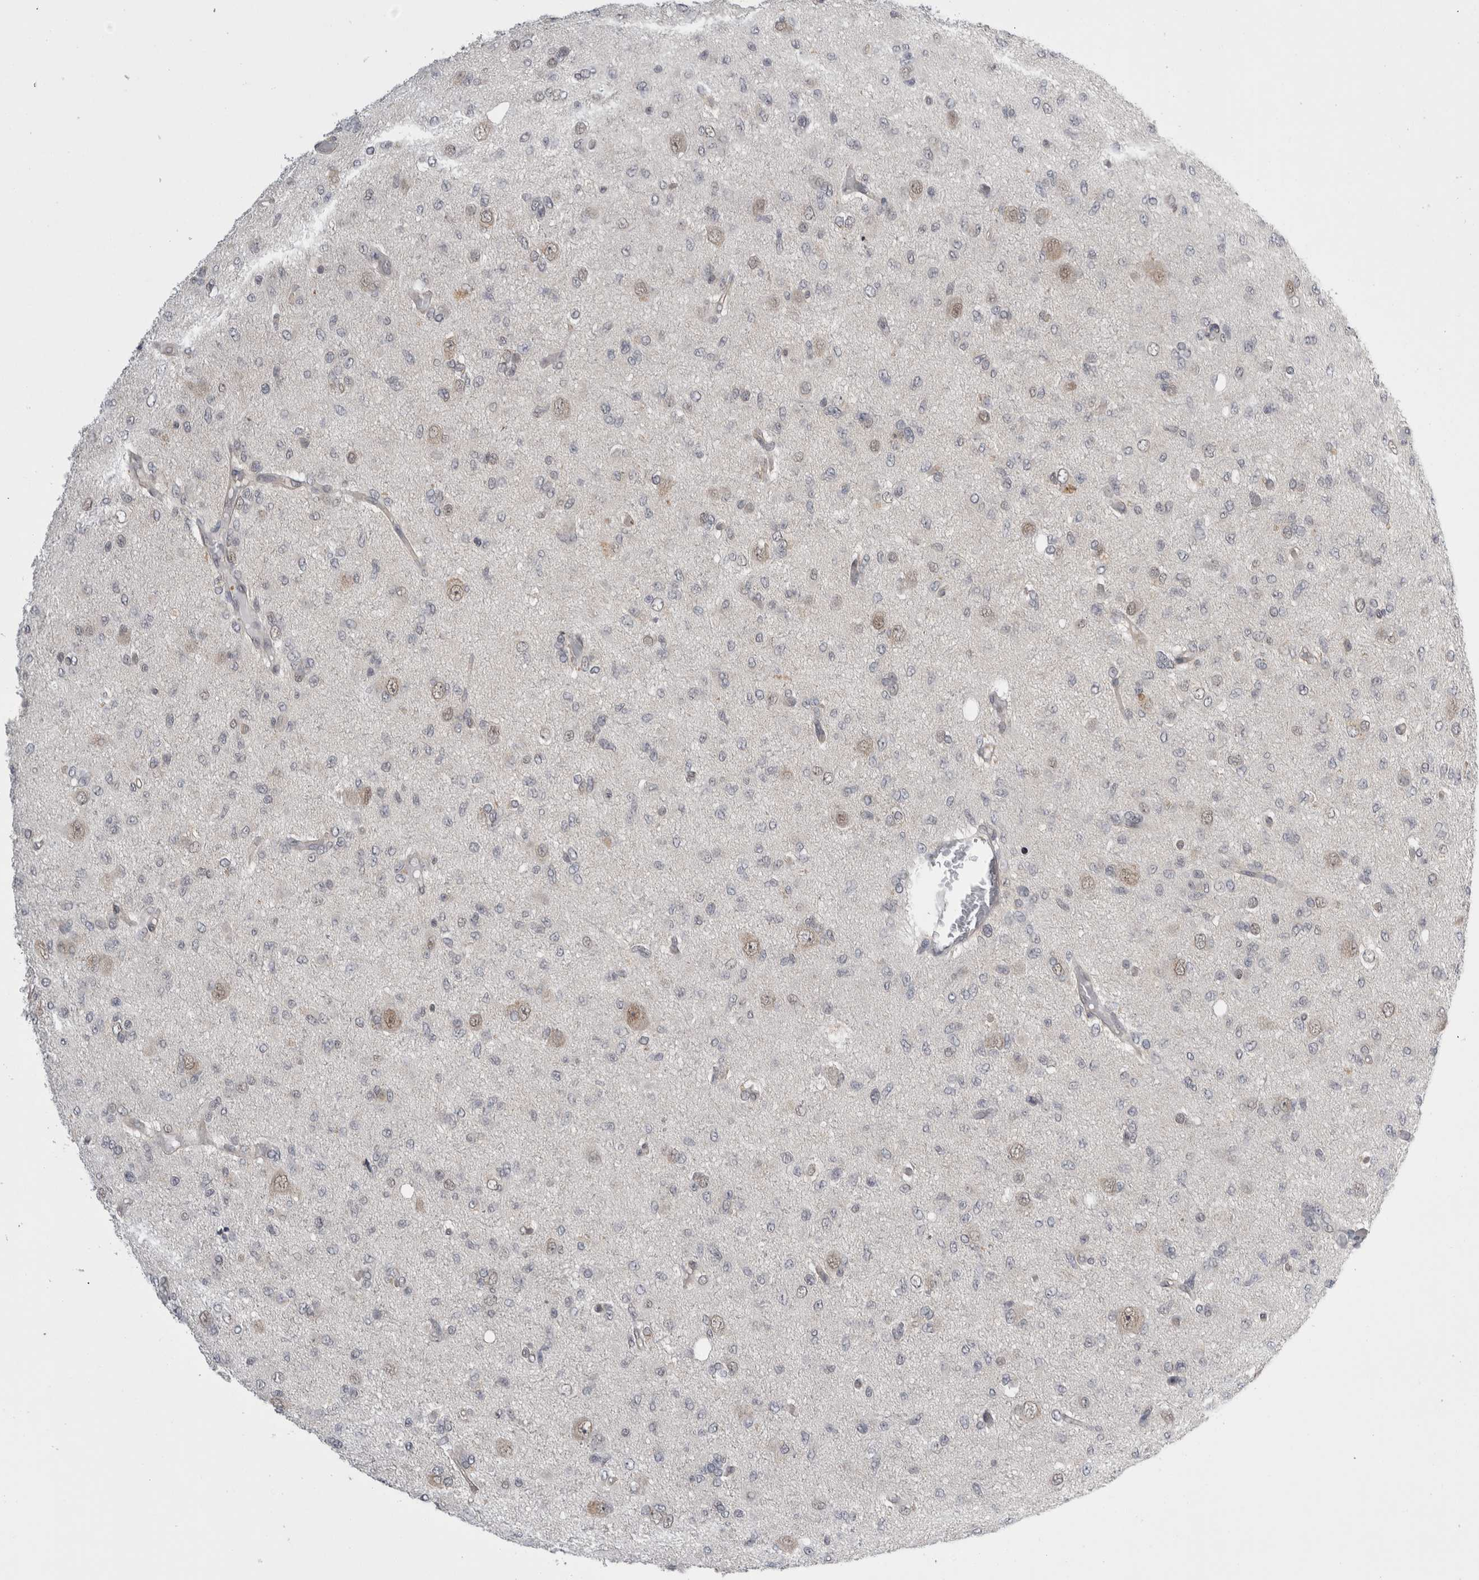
{"staining": {"intensity": "negative", "quantity": "none", "location": "none"}, "tissue": "glioma", "cell_type": "Tumor cells", "image_type": "cancer", "snomed": [{"axis": "morphology", "description": "Glioma, malignant, High grade"}, {"axis": "topography", "description": "Brain"}], "caption": "This micrograph is of glioma stained with IHC to label a protein in brown with the nuclei are counter-stained blue. There is no expression in tumor cells.", "gene": "PSMB2", "patient": {"sex": "female", "age": 59}}